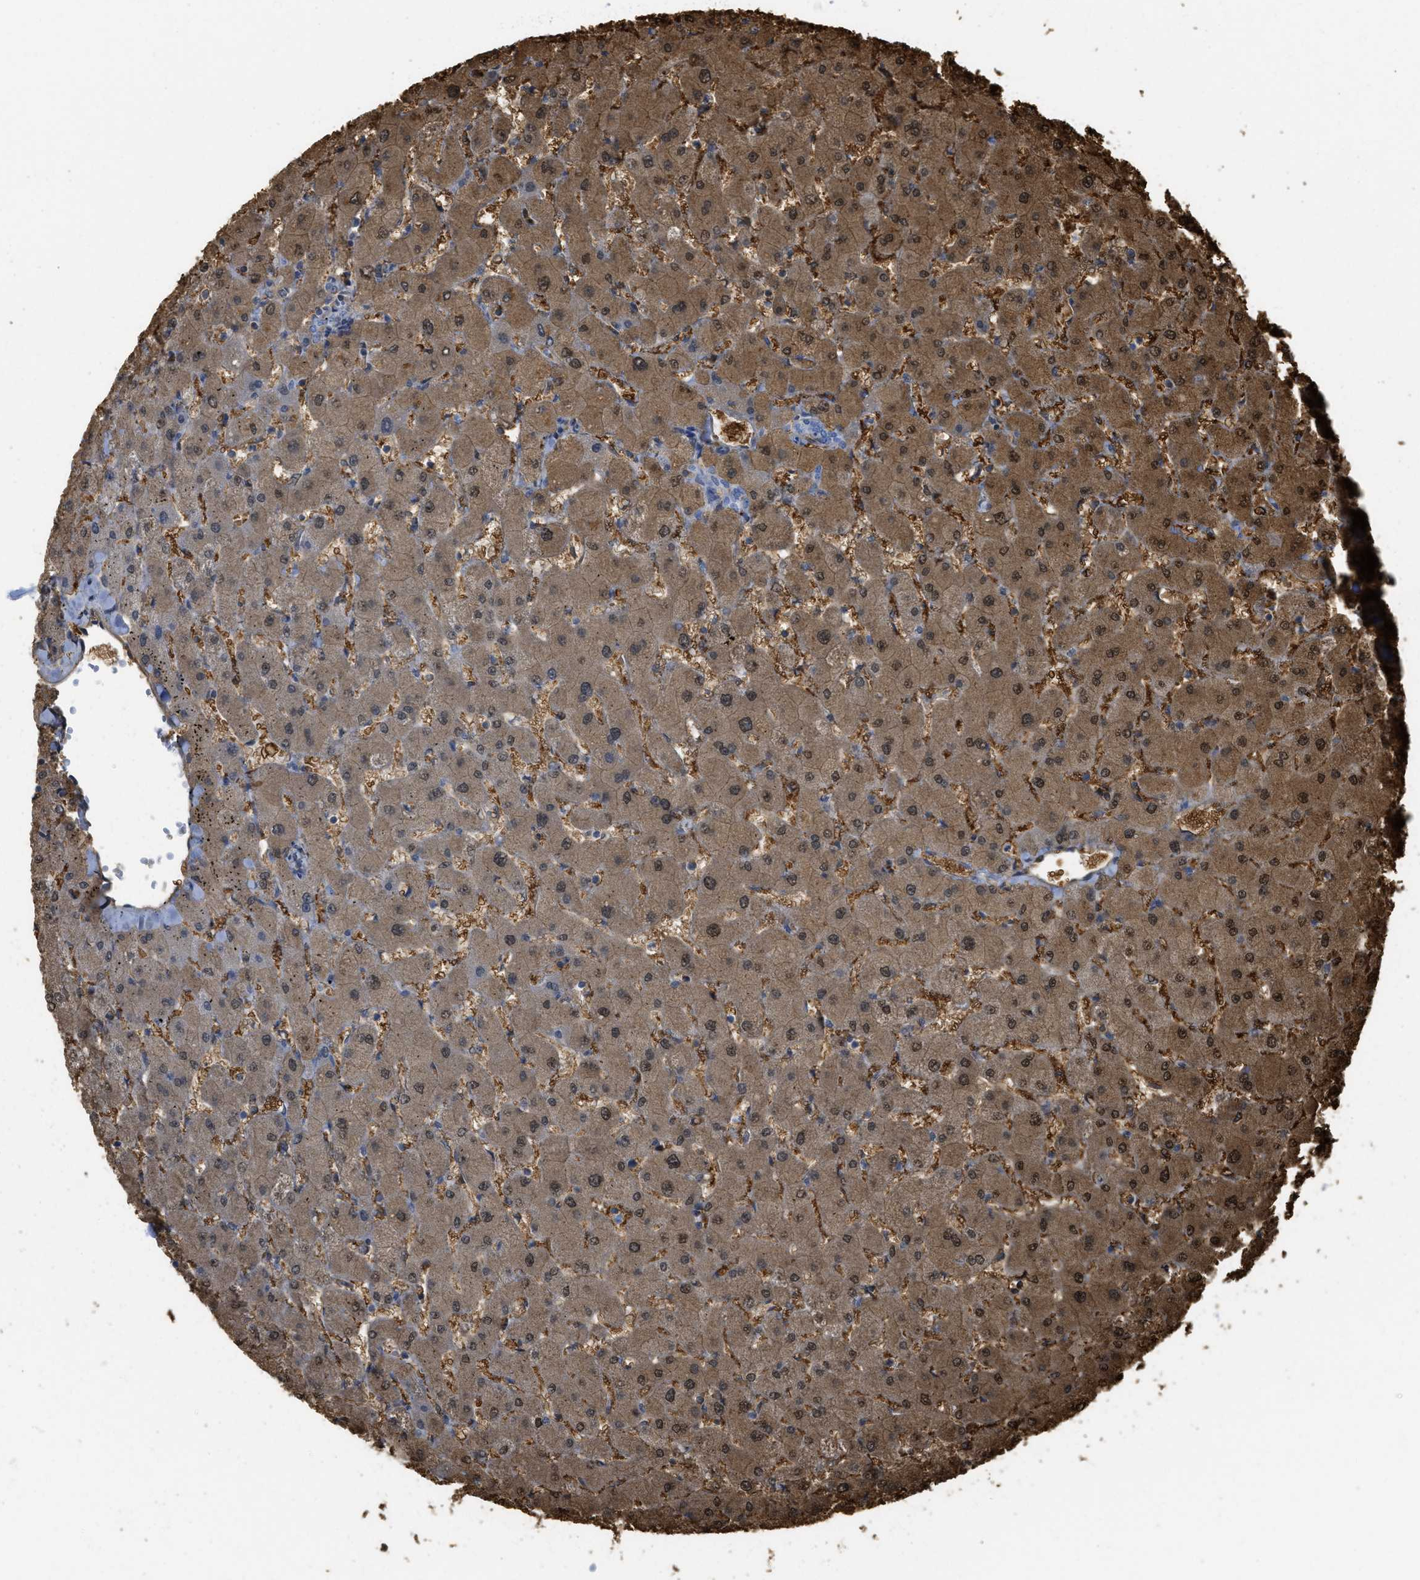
{"staining": {"intensity": "weak", "quantity": ">75%", "location": "cytoplasmic/membranous"}, "tissue": "liver", "cell_type": "Cholangiocytes", "image_type": "normal", "snomed": [{"axis": "morphology", "description": "Normal tissue, NOS"}, {"axis": "topography", "description": "Liver"}], "caption": "IHC histopathology image of unremarkable liver: human liver stained using immunohistochemistry demonstrates low levels of weak protein expression localized specifically in the cytoplasmic/membranous of cholangiocytes, appearing as a cytoplasmic/membranous brown color.", "gene": "WDR4", "patient": {"sex": "female", "age": 63}}